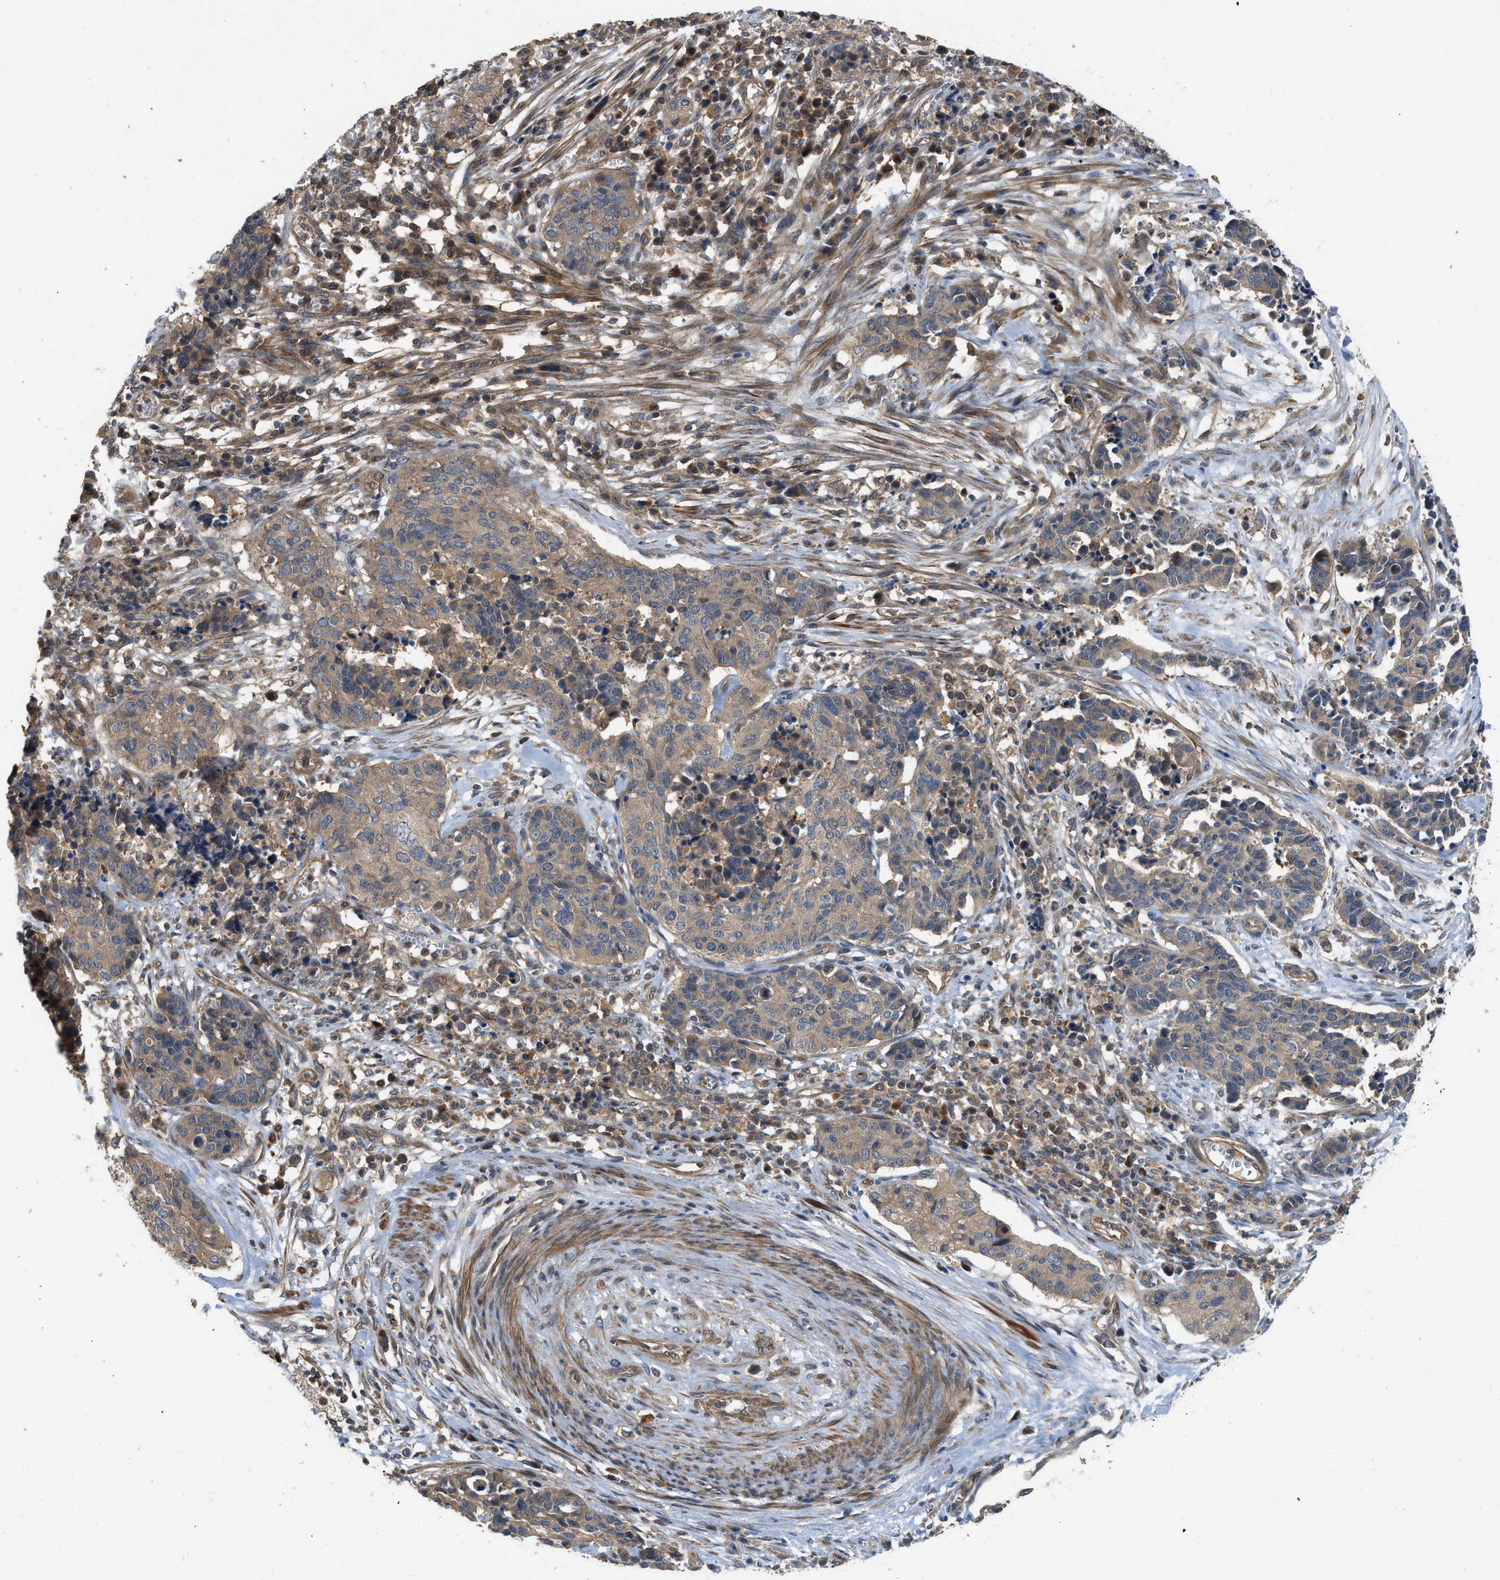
{"staining": {"intensity": "moderate", "quantity": ">75%", "location": "cytoplasmic/membranous"}, "tissue": "cervical cancer", "cell_type": "Tumor cells", "image_type": "cancer", "snomed": [{"axis": "morphology", "description": "Squamous cell carcinoma, NOS"}, {"axis": "topography", "description": "Cervix"}], "caption": "A brown stain labels moderate cytoplasmic/membranous staining of a protein in human squamous cell carcinoma (cervical) tumor cells.", "gene": "GPR31", "patient": {"sex": "female", "age": 35}}